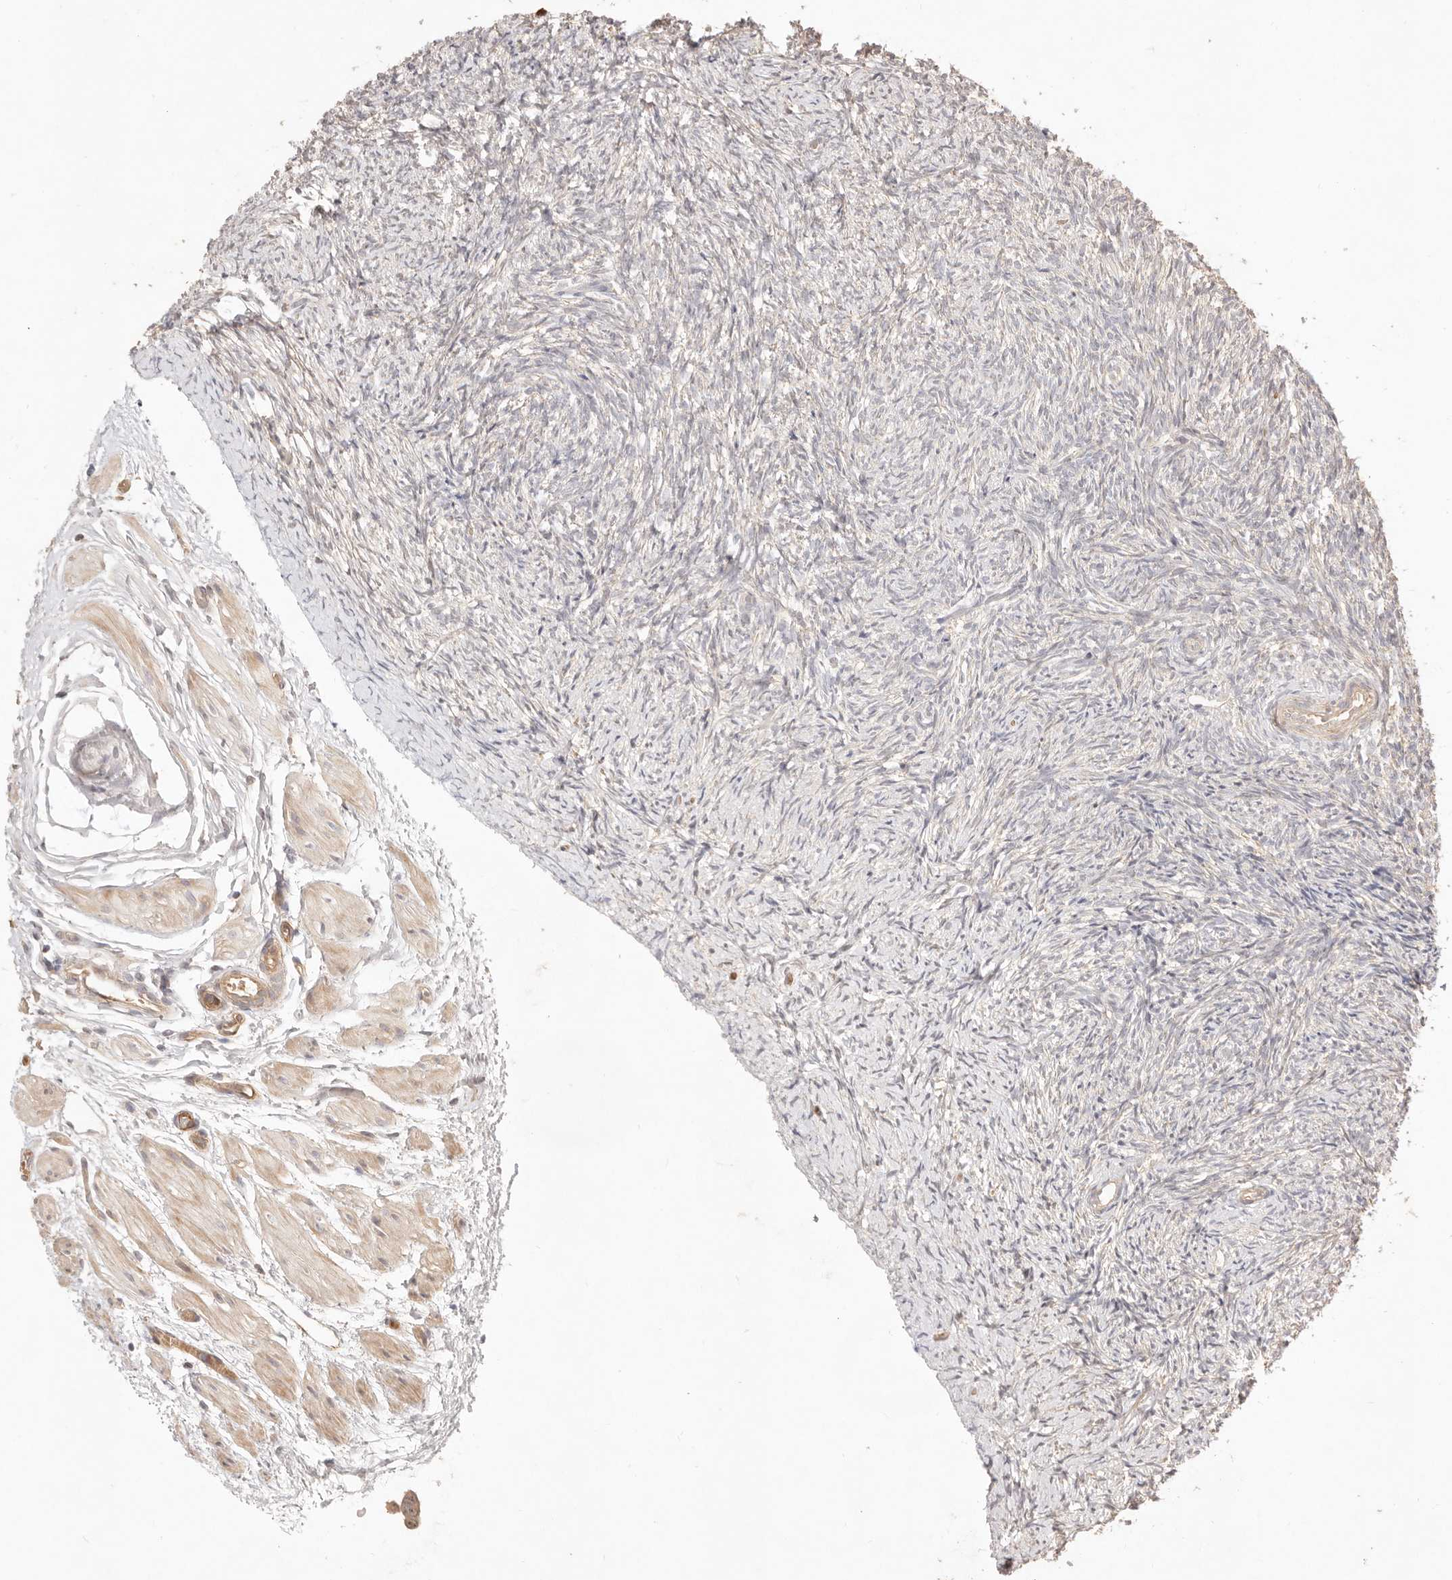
{"staining": {"intensity": "weak", "quantity": "25%-75%", "location": "cytoplasmic/membranous"}, "tissue": "ovary", "cell_type": "Follicle cells", "image_type": "normal", "snomed": [{"axis": "morphology", "description": "Normal tissue, NOS"}, {"axis": "topography", "description": "Ovary"}], "caption": "Immunohistochemical staining of unremarkable human ovary shows 25%-75% levels of weak cytoplasmic/membranous protein positivity in approximately 25%-75% of follicle cells.", "gene": "MEP1A", "patient": {"sex": "female", "age": 41}}